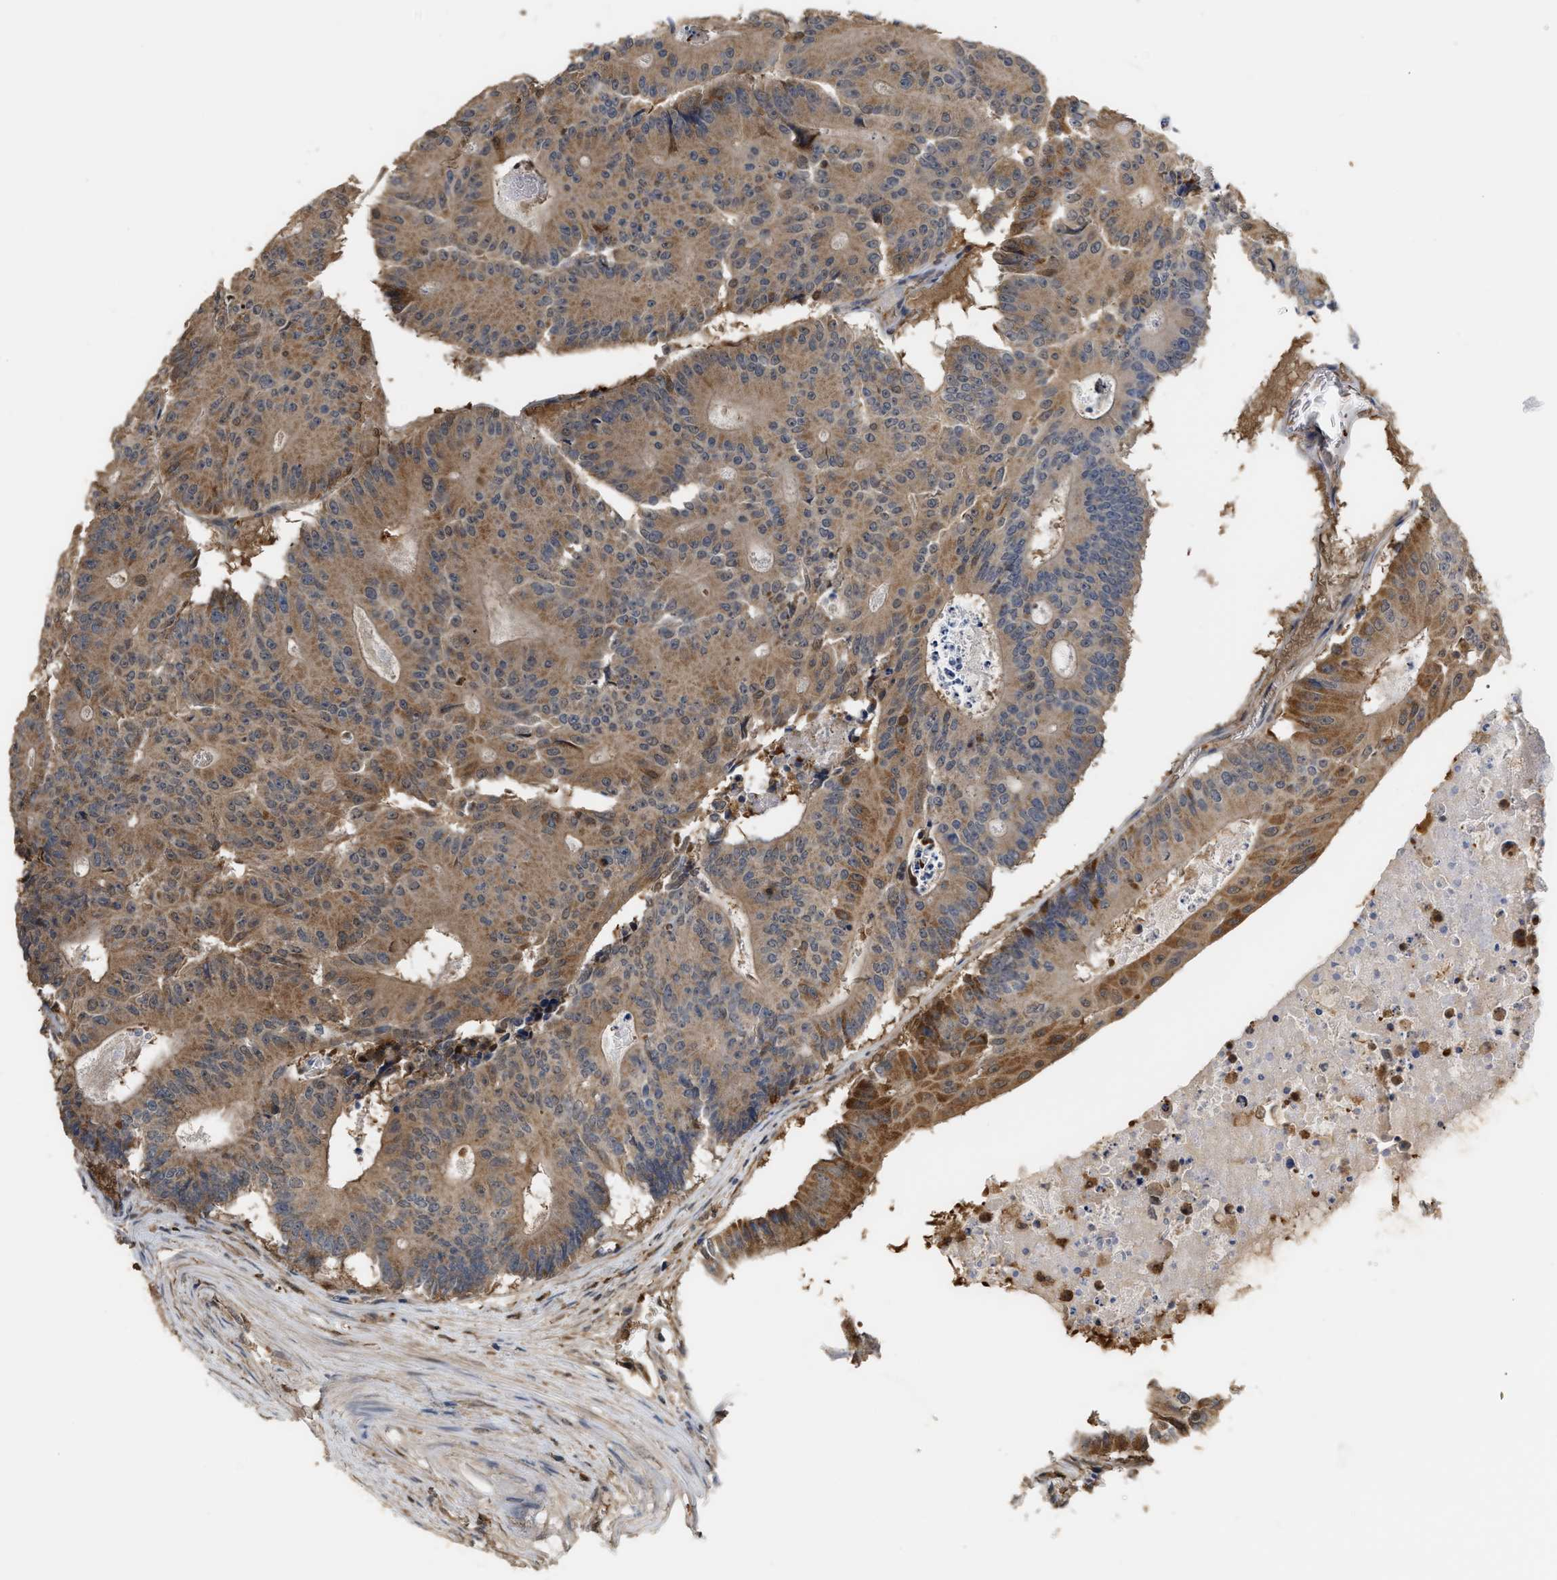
{"staining": {"intensity": "moderate", "quantity": ">75%", "location": "cytoplasmic/membranous"}, "tissue": "colorectal cancer", "cell_type": "Tumor cells", "image_type": "cancer", "snomed": [{"axis": "morphology", "description": "Adenocarcinoma, NOS"}, {"axis": "topography", "description": "Colon"}], "caption": "A brown stain labels moderate cytoplasmic/membranous staining of a protein in adenocarcinoma (colorectal) tumor cells. The protein is shown in brown color, while the nuclei are stained blue.", "gene": "MTPN", "patient": {"sex": "male", "age": 87}}